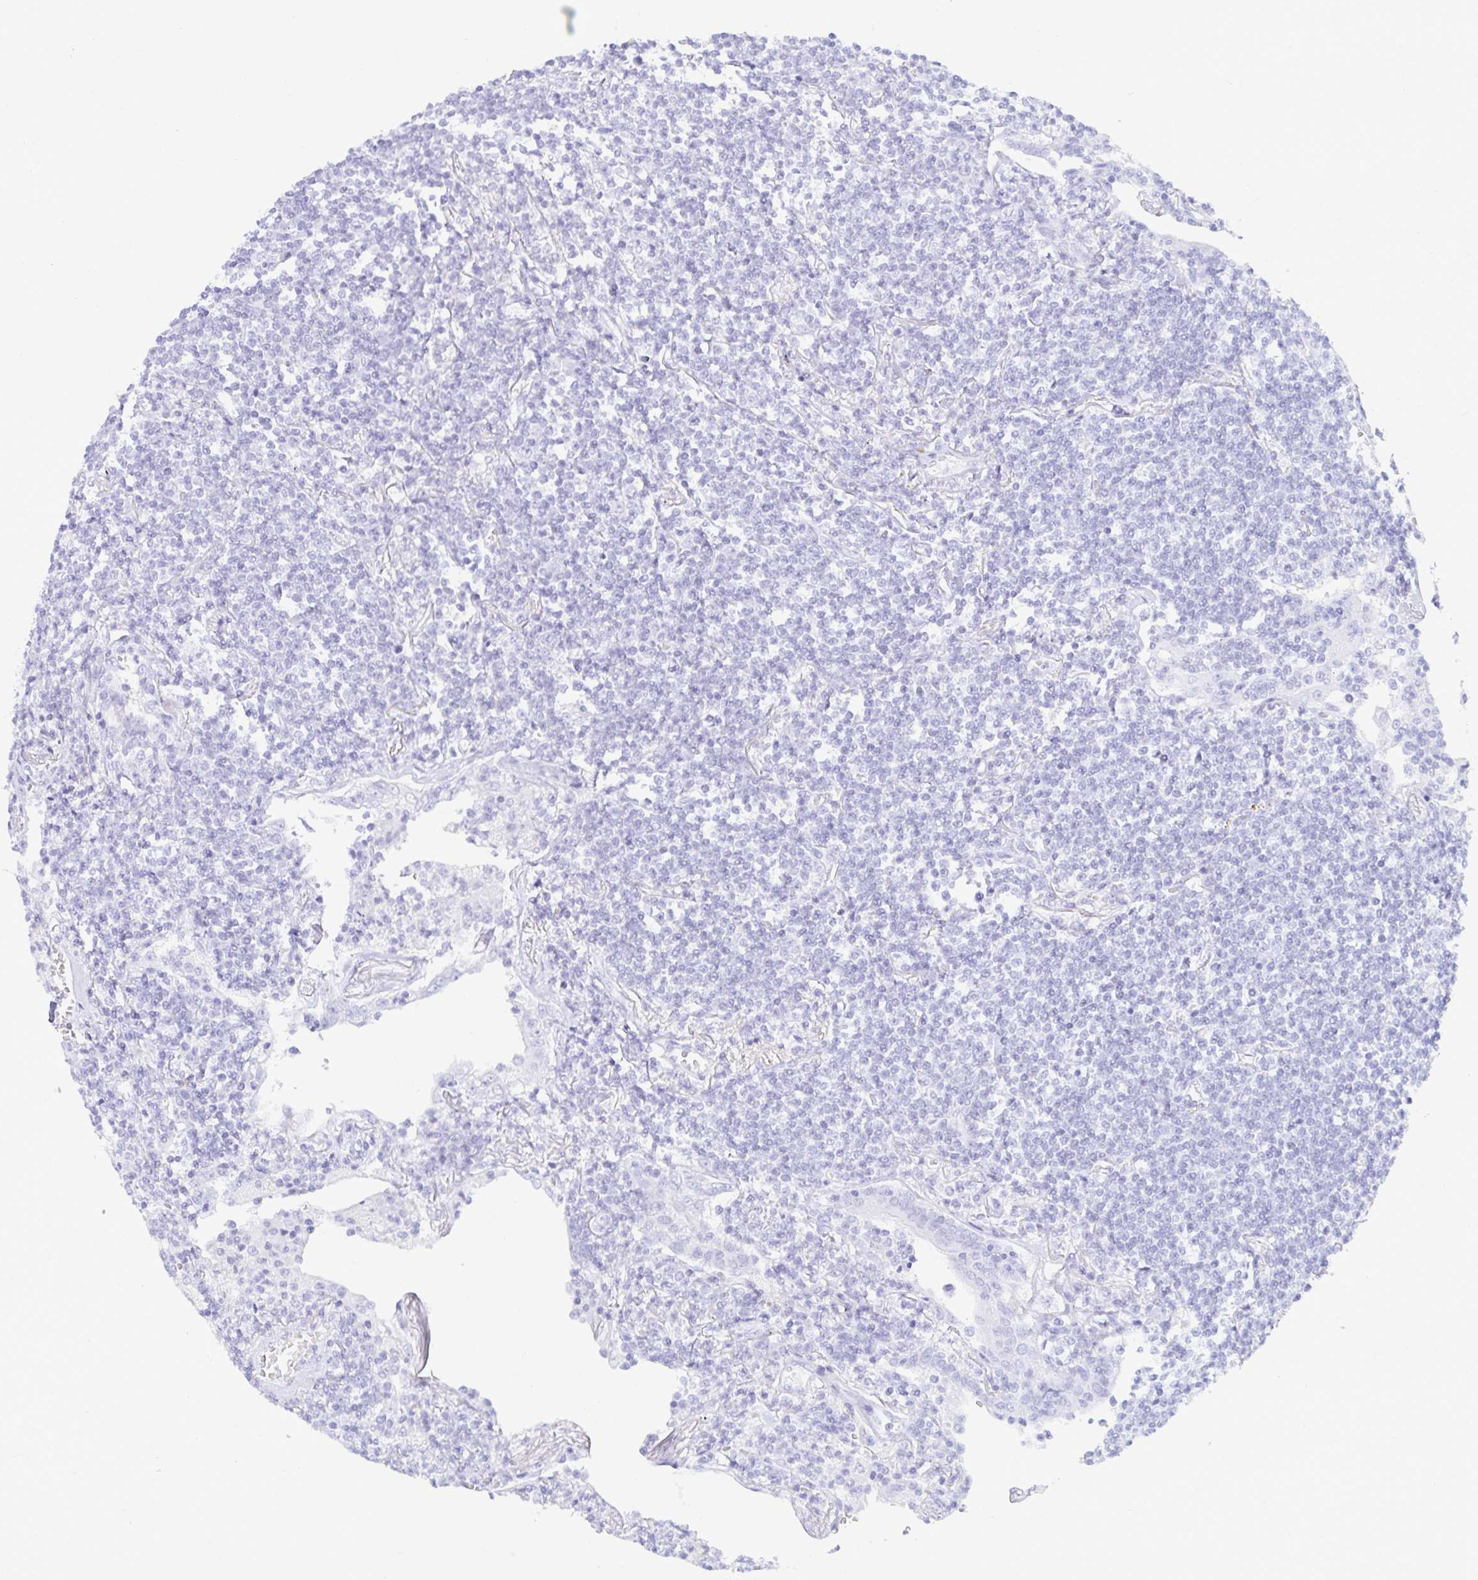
{"staining": {"intensity": "negative", "quantity": "none", "location": "none"}, "tissue": "lymphoma", "cell_type": "Tumor cells", "image_type": "cancer", "snomed": [{"axis": "morphology", "description": "Malignant lymphoma, non-Hodgkin's type, Low grade"}, {"axis": "topography", "description": "Lung"}], "caption": "A high-resolution photomicrograph shows immunohistochemistry staining of low-grade malignant lymphoma, non-Hodgkin's type, which demonstrates no significant staining in tumor cells.", "gene": "MON2", "patient": {"sex": "female", "age": 71}}